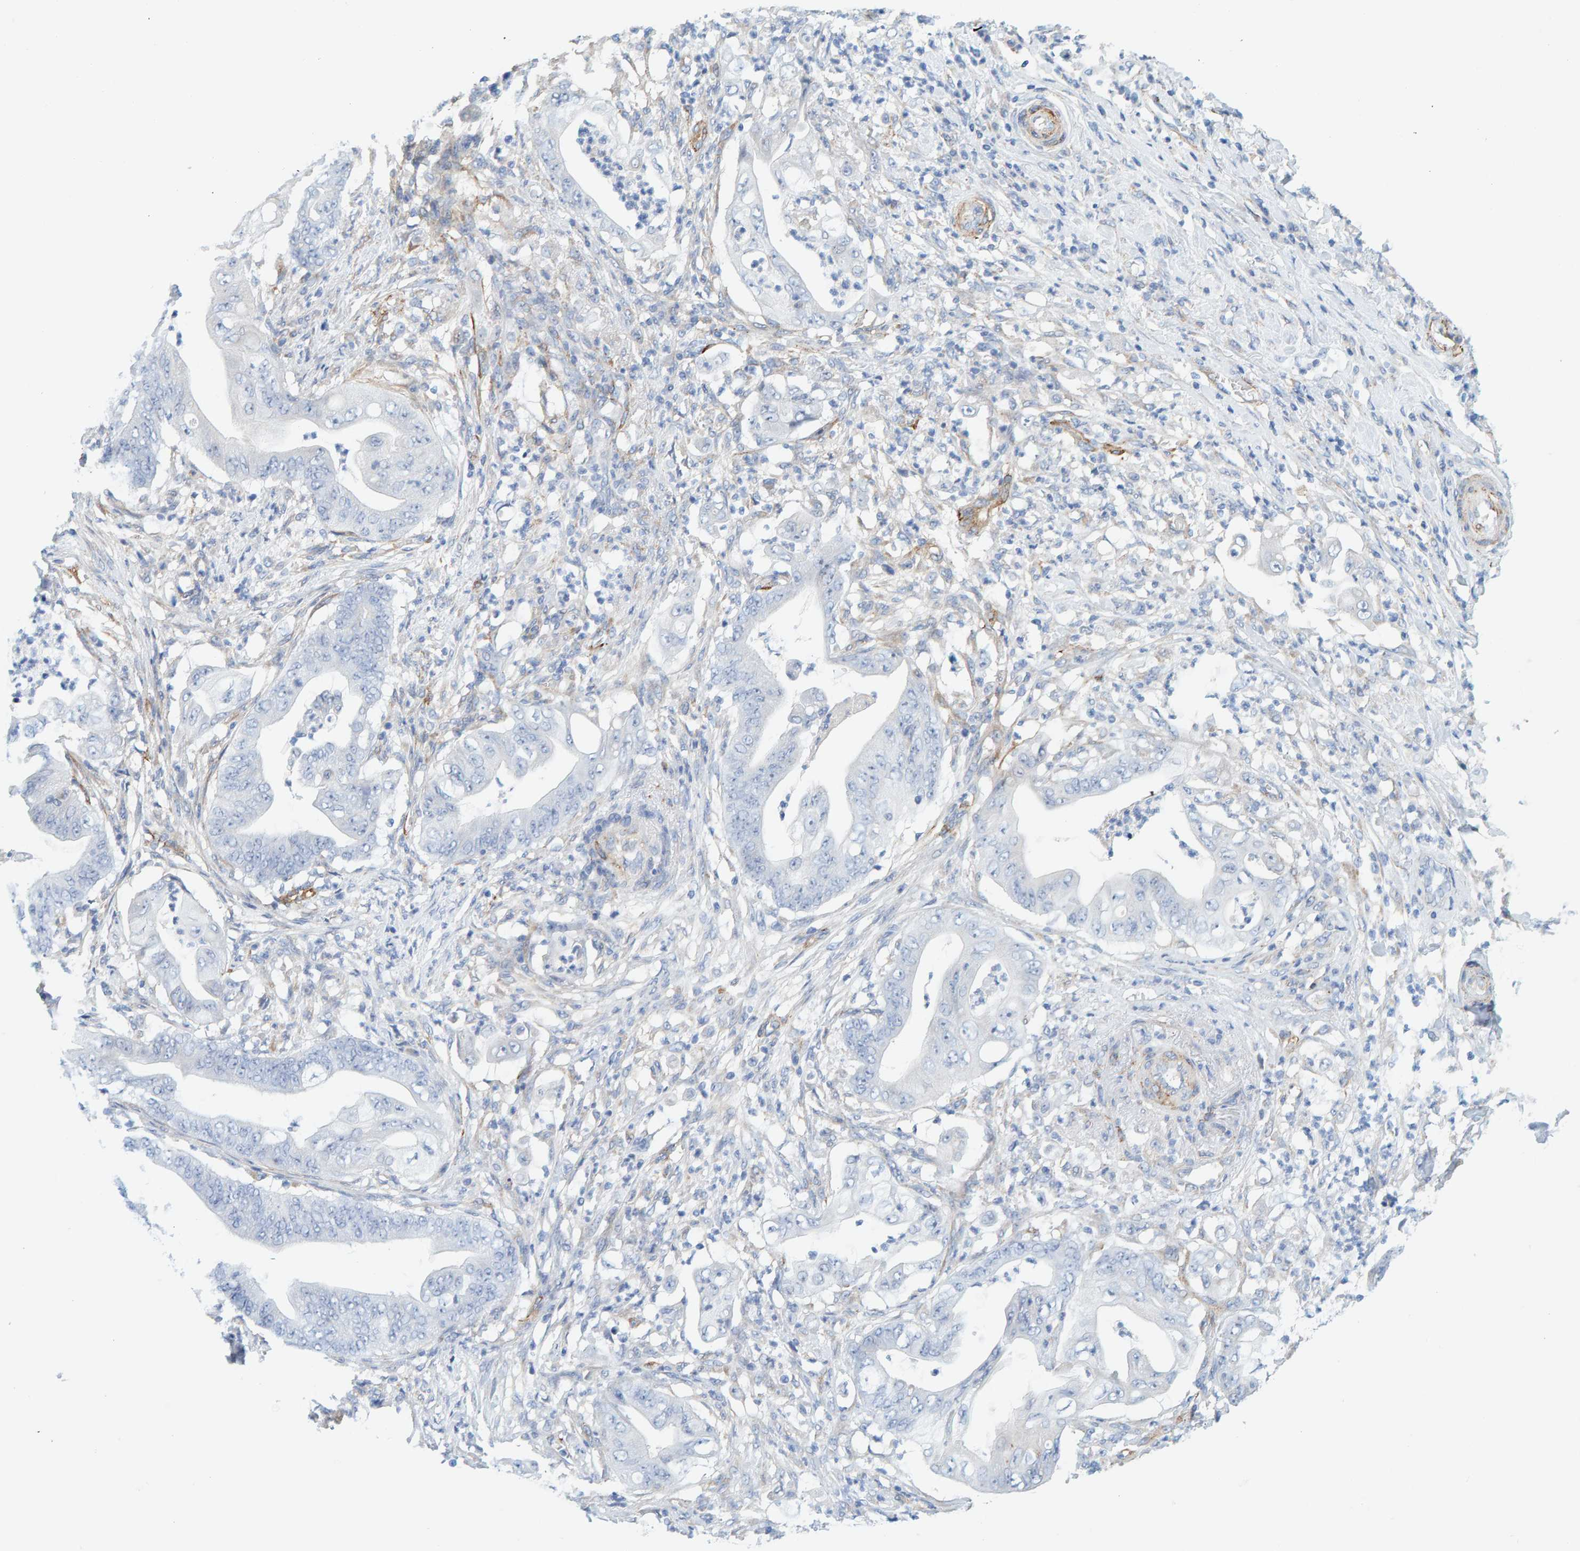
{"staining": {"intensity": "negative", "quantity": "none", "location": "none"}, "tissue": "stomach cancer", "cell_type": "Tumor cells", "image_type": "cancer", "snomed": [{"axis": "morphology", "description": "Adenocarcinoma, NOS"}, {"axis": "topography", "description": "Stomach"}], "caption": "DAB immunohistochemical staining of human stomach adenocarcinoma reveals no significant expression in tumor cells.", "gene": "MAP1B", "patient": {"sex": "female", "age": 73}}